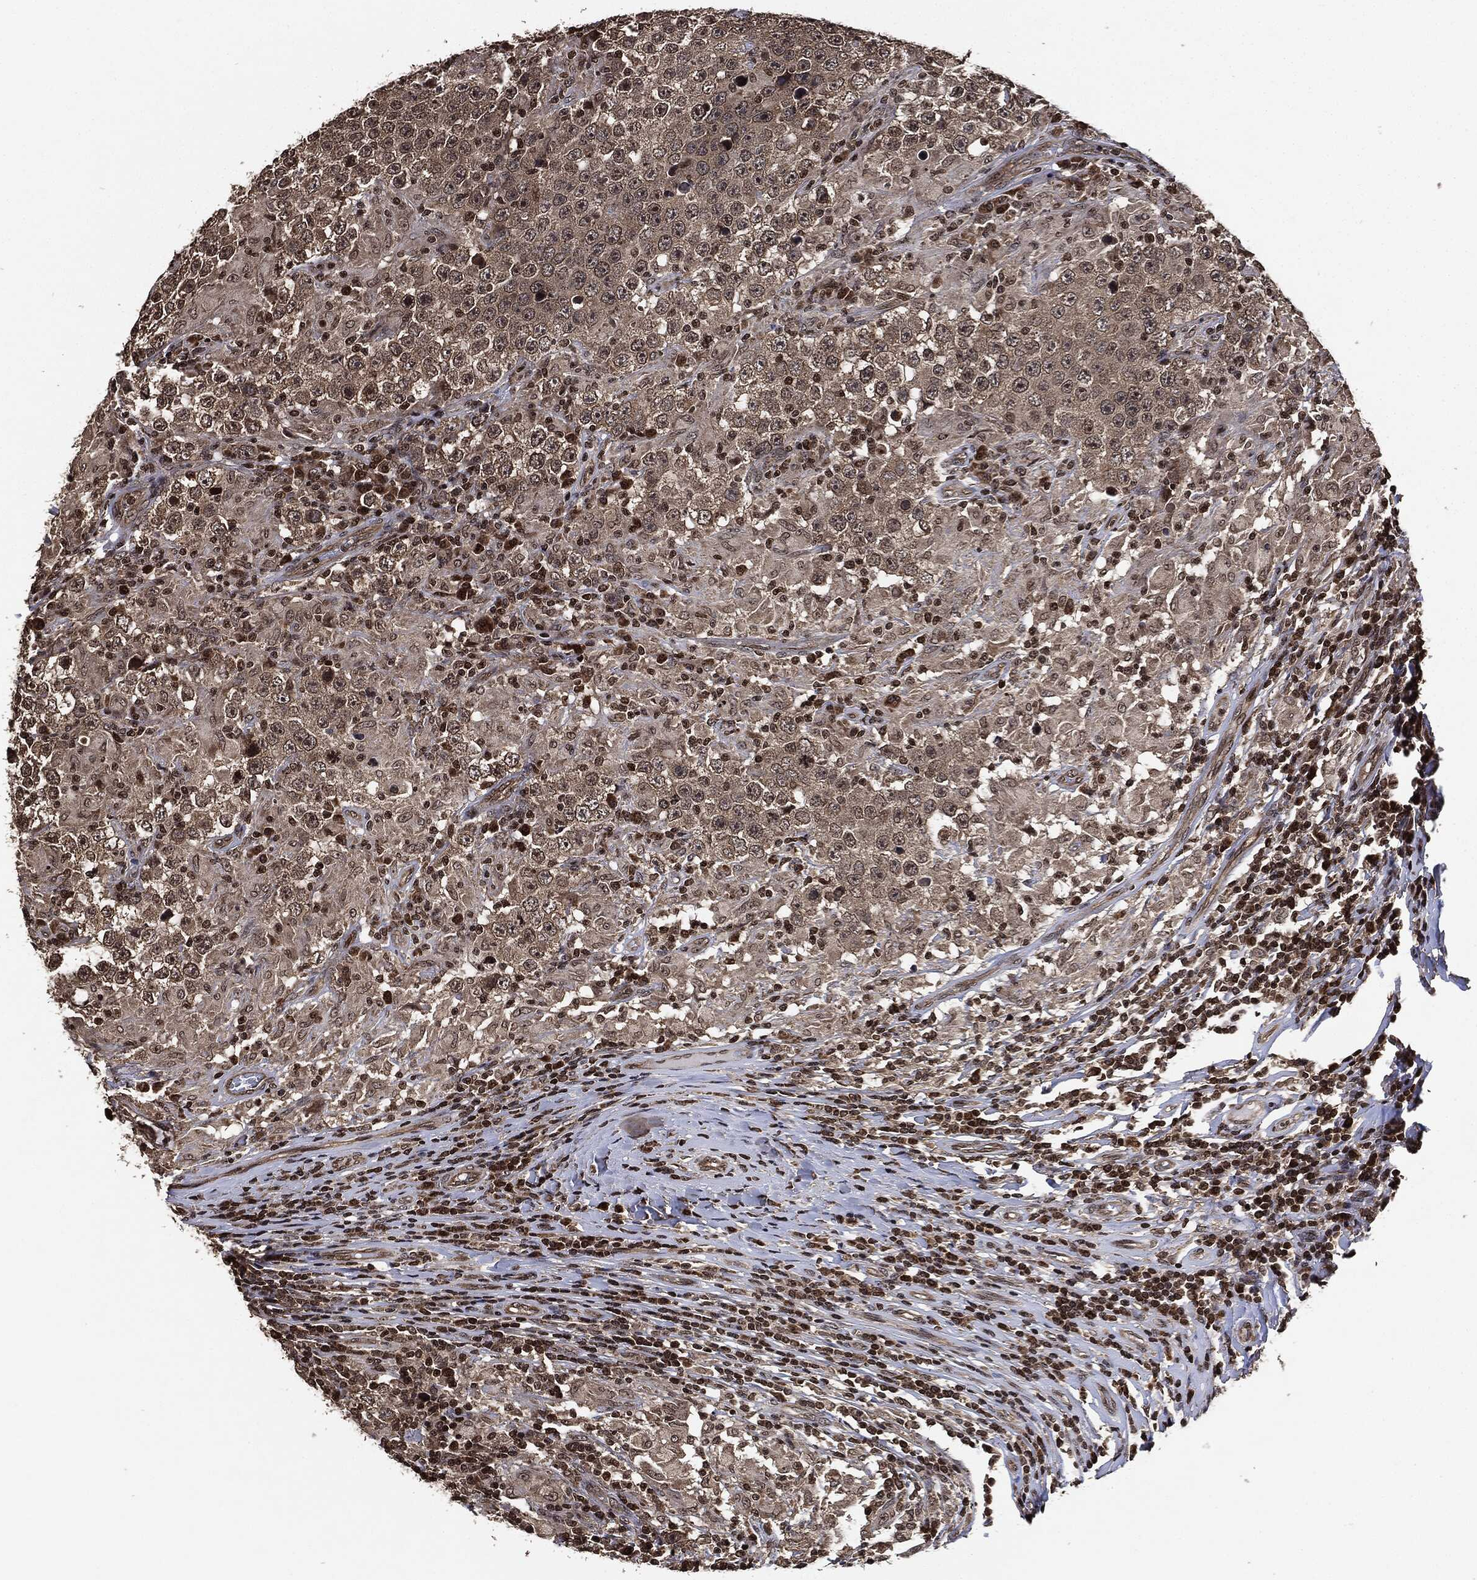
{"staining": {"intensity": "weak", "quantity": "25%-75%", "location": "cytoplasmic/membranous,nuclear"}, "tissue": "testis cancer", "cell_type": "Tumor cells", "image_type": "cancer", "snomed": [{"axis": "morphology", "description": "Seminoma, NOS"}, {"axis": "morphology", "description": "Carcinoma, Embryonal, NOS"}, {"axis": "topography", "description": "Testis"}], "caption": "IHC histopathology image of testis cancer (embryonal carcinoma) stained for a protein (brown), which reveals low levels of weak cytoplasmic/membranous and nuclear positivity in approximately 25%-75% of tumor cells.", "gene": "PDK1", "patient": {"sex": "male", "age": 41}}